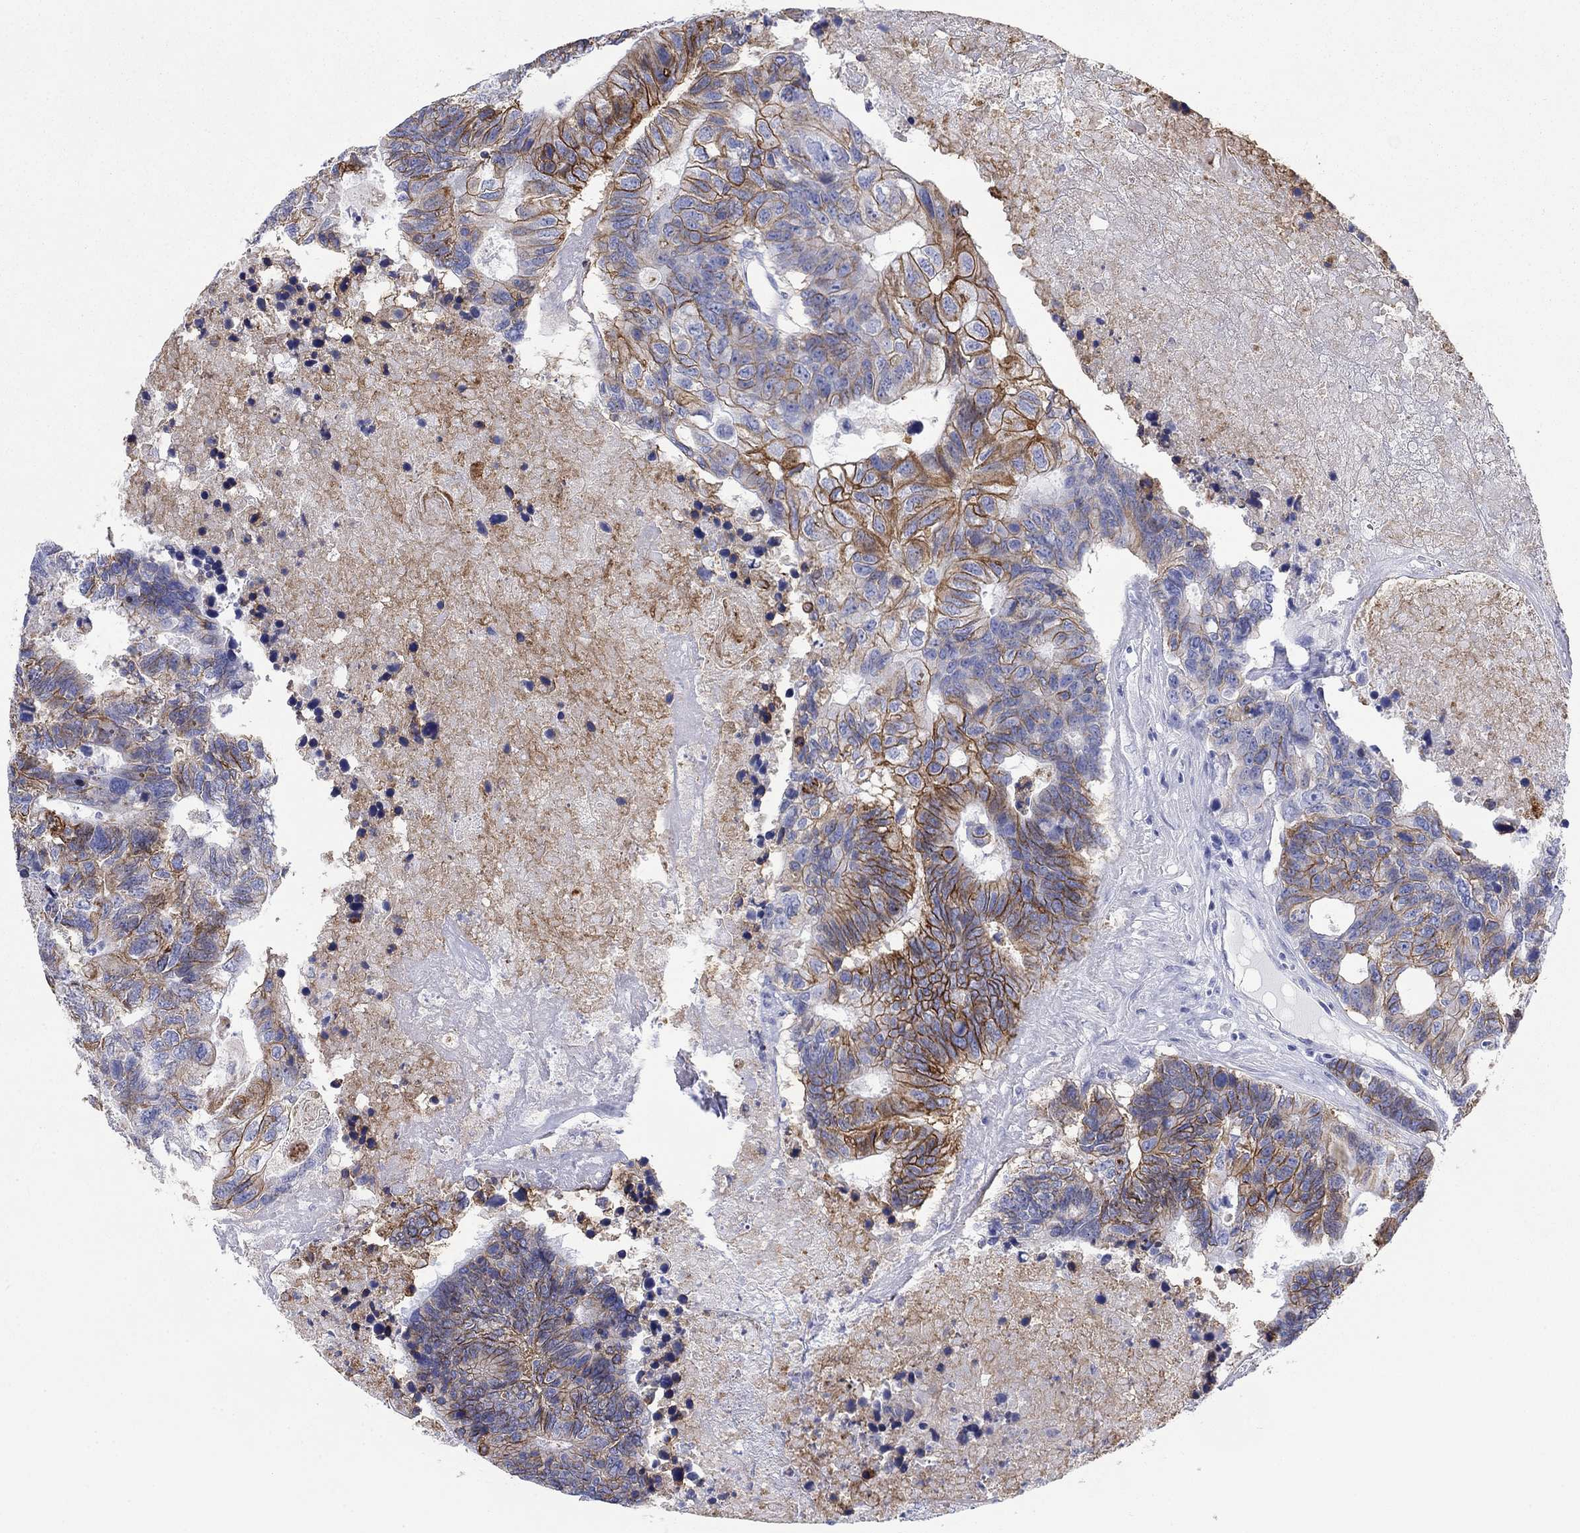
{"staining": {"intensity": "strong", "quantity": "<25%", "location": "cytoplasmic/membranous"}, "tissue": "colorectal cancer", "cell_type": "Tumor cells", "image_type": "cancer", "snomed": [{"axis": "morphology", "description": "Adenocarcinoma, NOS"}, {"axis": "topography", "description": "Colon"}], "caption": "This photomicrograph demonstrates immunohistochemistry (IHC) staining of human colorectal cancer, with medium strong cytoplasmic/membranous expression in about <25% of tumor cells.", "gene": "ATP1B1", "patient": {"sex": "female", "age": 48}}